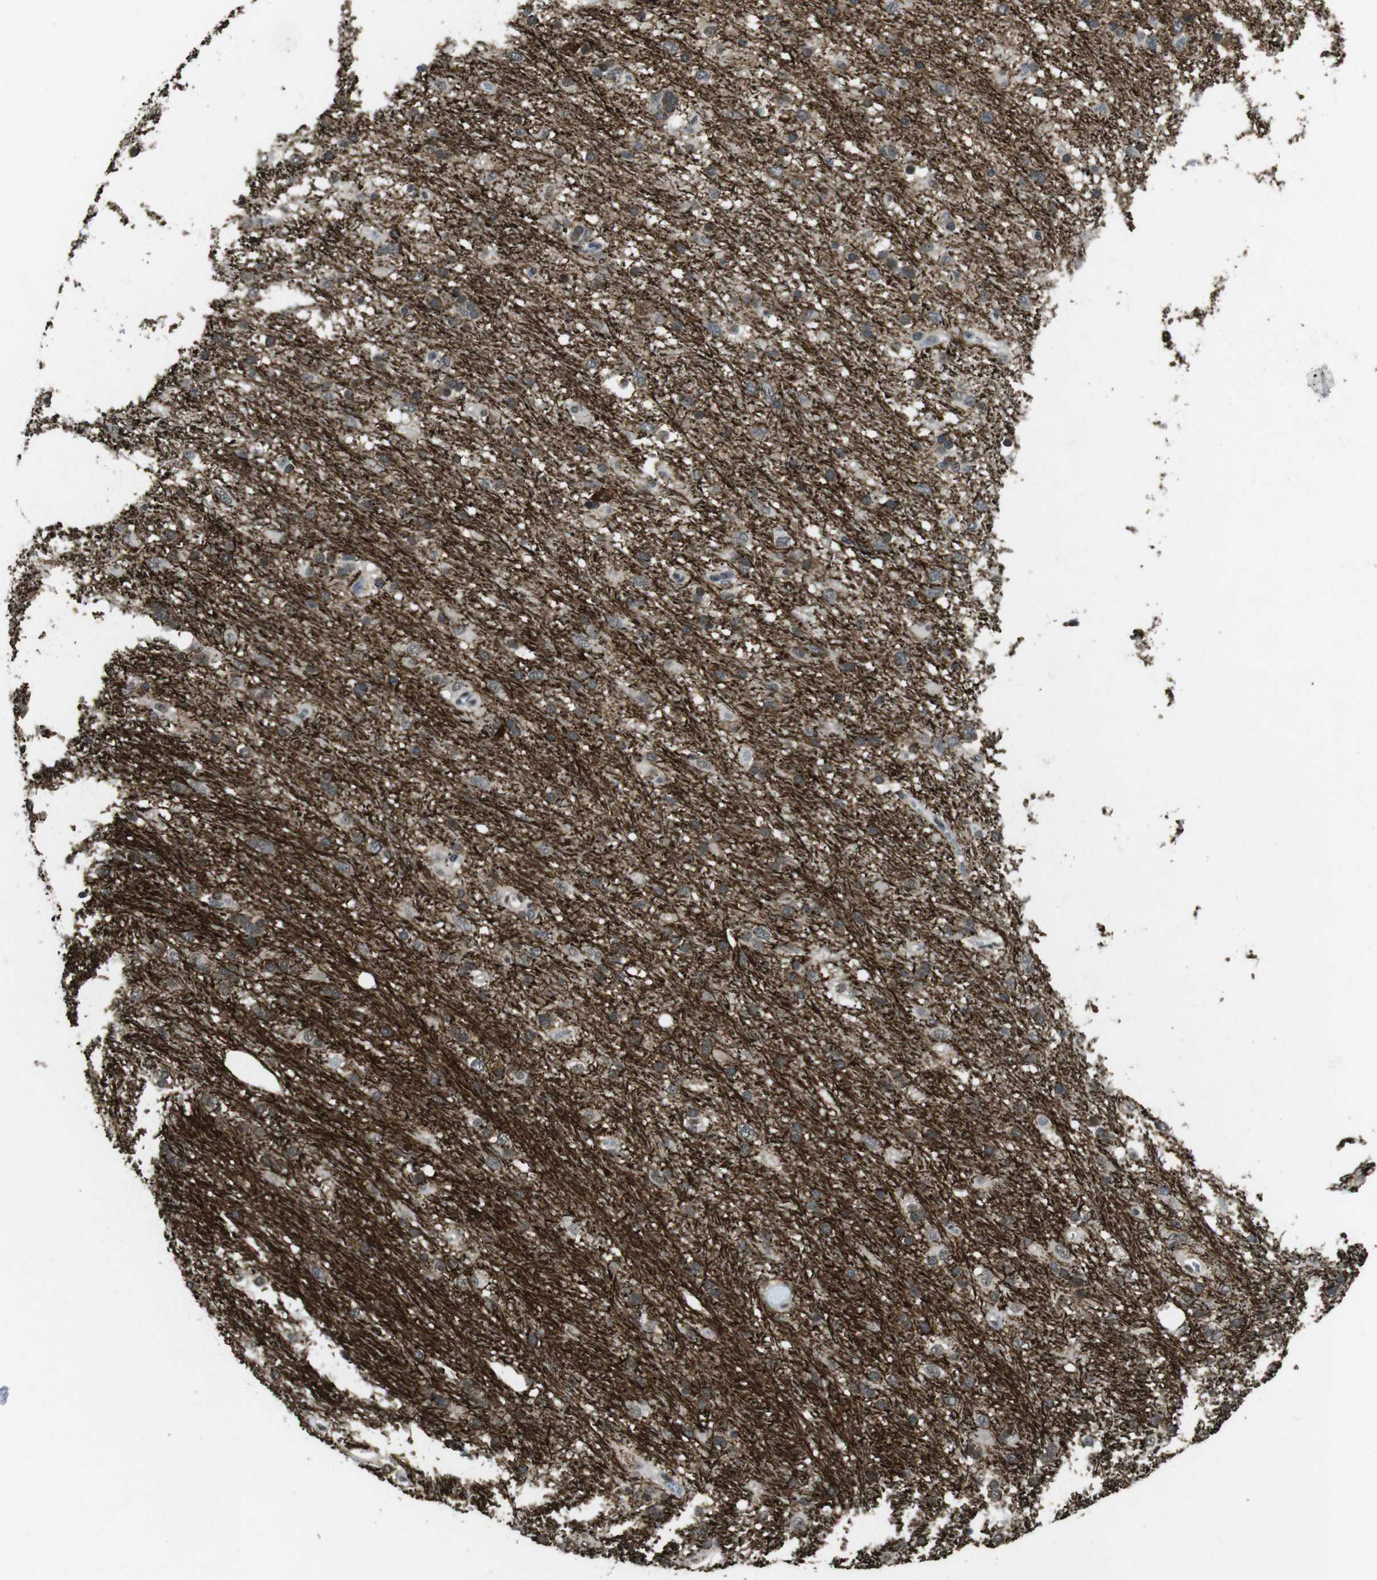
{"staining": {"intensity": "weak", "quantity": "<25%", "location": "nuclear"}, "tissue": "glioma", "cell_type": "Tumor cells", "image_type": "cancer", "snomed": [{"axis": "morphology", "description": "Glioma, malignant, Low grade"}, {"axis": "topography", "description": "Brain"}], "caption": "Tumor cells are negative for brown protein staining in malignant low-grade glioma. Nuclei are stained in blue.", "gene": "CSNK2B", "patient": {"sex": "male", "age": 77}}